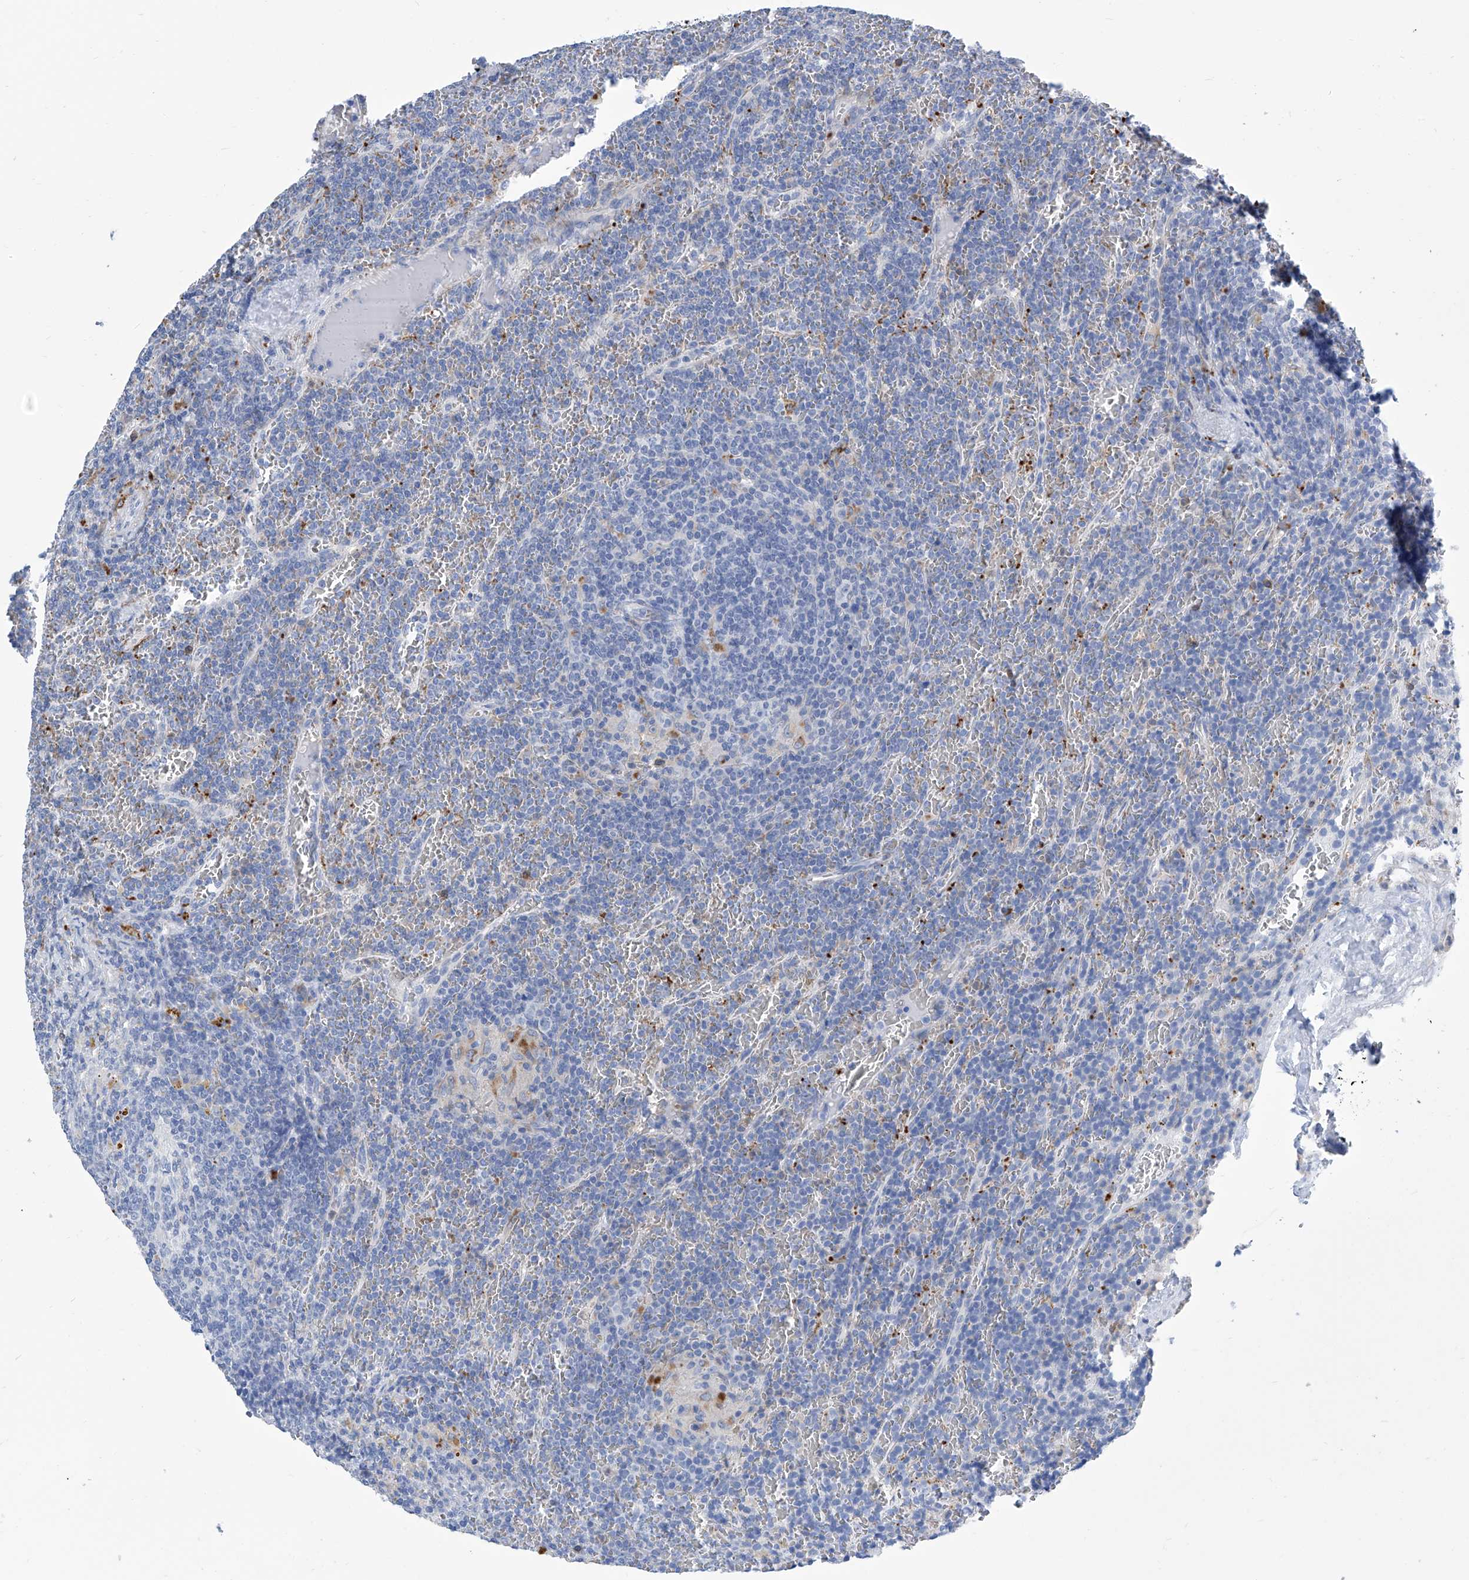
{"staining": {"intensity": "negative", "quantity": "none", "location": "none"}, "tissue": "lymphoma", "cell_type": "Tumor cells", "image_type": "cancer", "snomed": [{"axis": "morphology", "description": "Malignant lymphoma, non-Hodgkin's type, Low grade"}, {"axis": "topography", "description": "Spleen"}], "caption": "Immunohistochemistry (IHC) histopathology image of neoplastic tissue: lymphoma stained with DAB (3,3'-diaminobenzidine) displays no significant protein staining in tumor cells. The staining is performed using DAB (3,3'-diaminobenzidine) brown chromogen with nuclei counter-stained in using hematoxylin.", "gene": "IMPA2", "patient": {"sex": "female", "age": 19}}